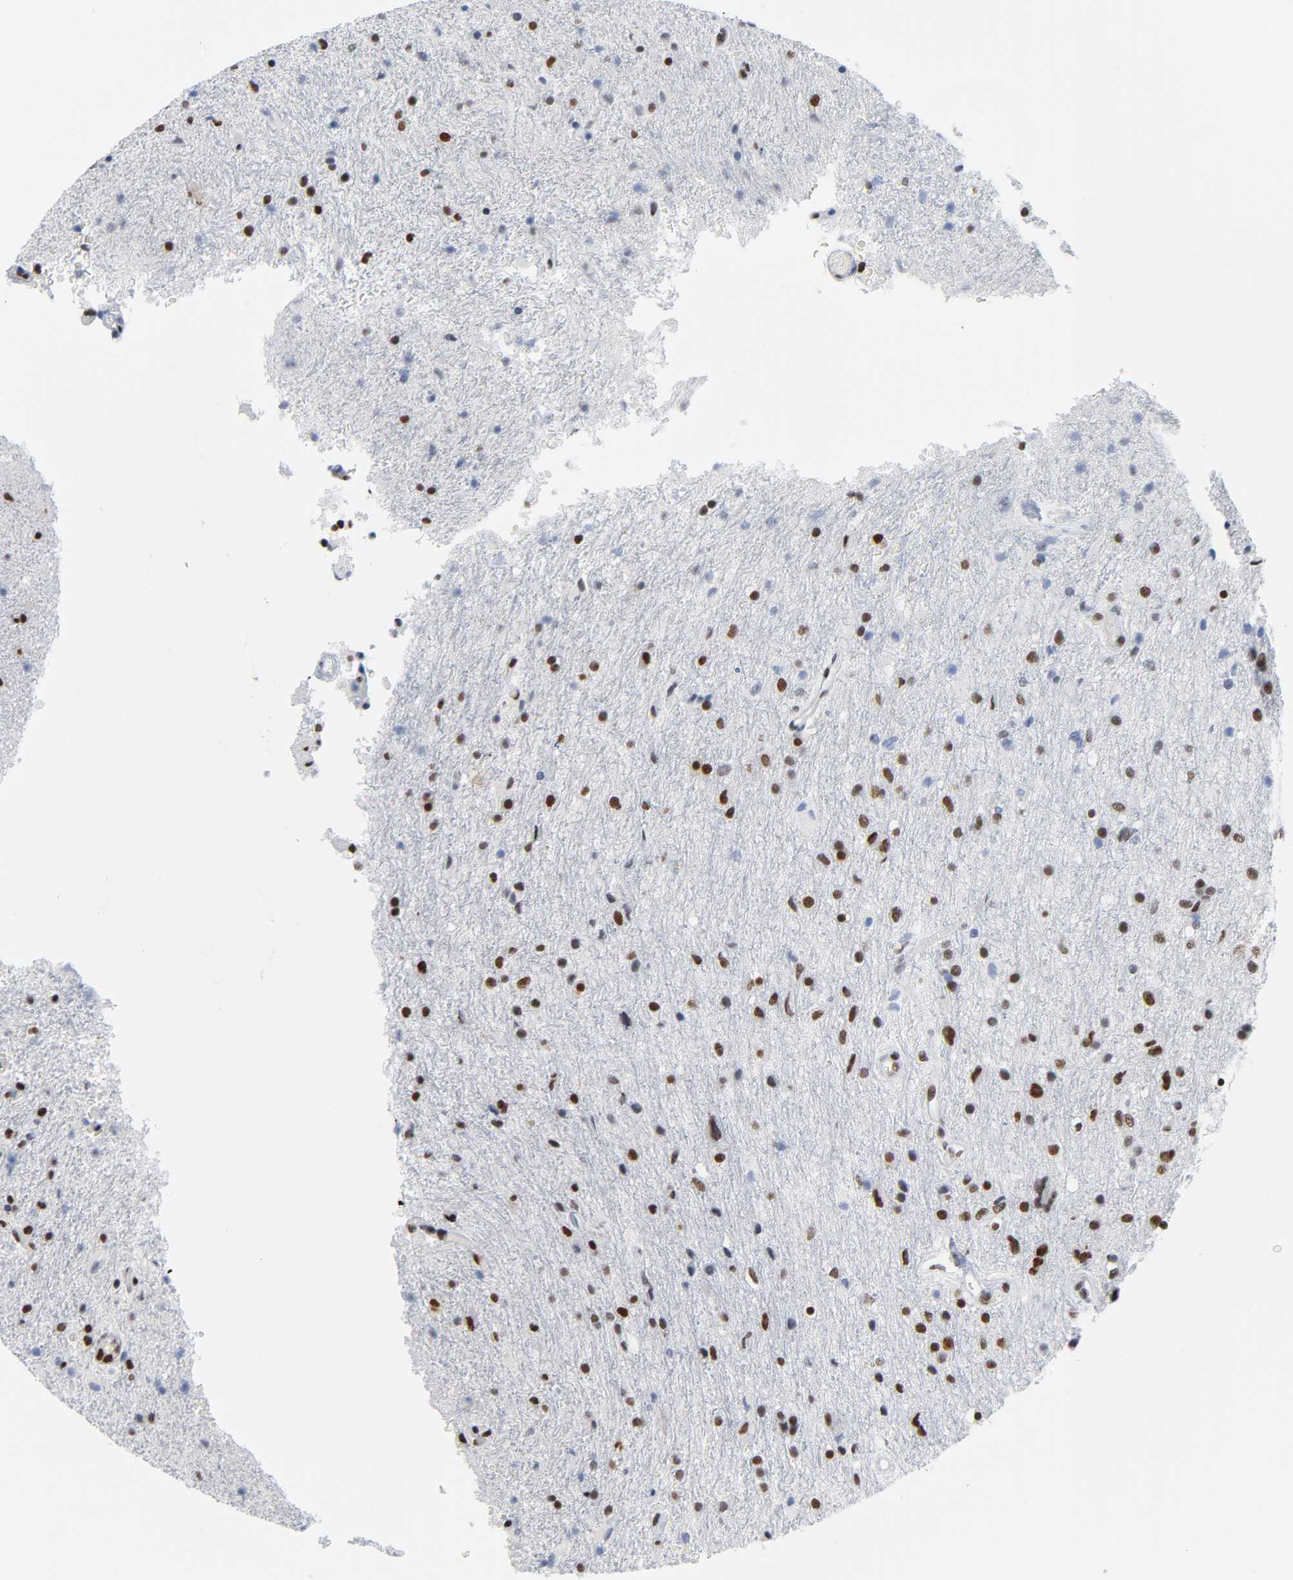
{"staining": {"intensity": "strong", "quantity": ">75%", "location": "nuclear"}, "tissue": "glioma", "cell_type": "Tumor cells", "image_type": "cancer", "snomed": [{"axis": "morphology", "description": "Normal tissue, NOS"}, {"axis": "morphology", "description": "Glioma, malignant, High grade"}, {"axis": "topography", "description": "Cerebral cortex"}], "caption": "An IHC image of neoplastic tissue is shown. Protein staining in brown shows strong nuclear positivity in high-grade glioma (malignant) within tumor cells.", "gene": "CSTF2", "patient": {"sex": "male", "age": 56}}